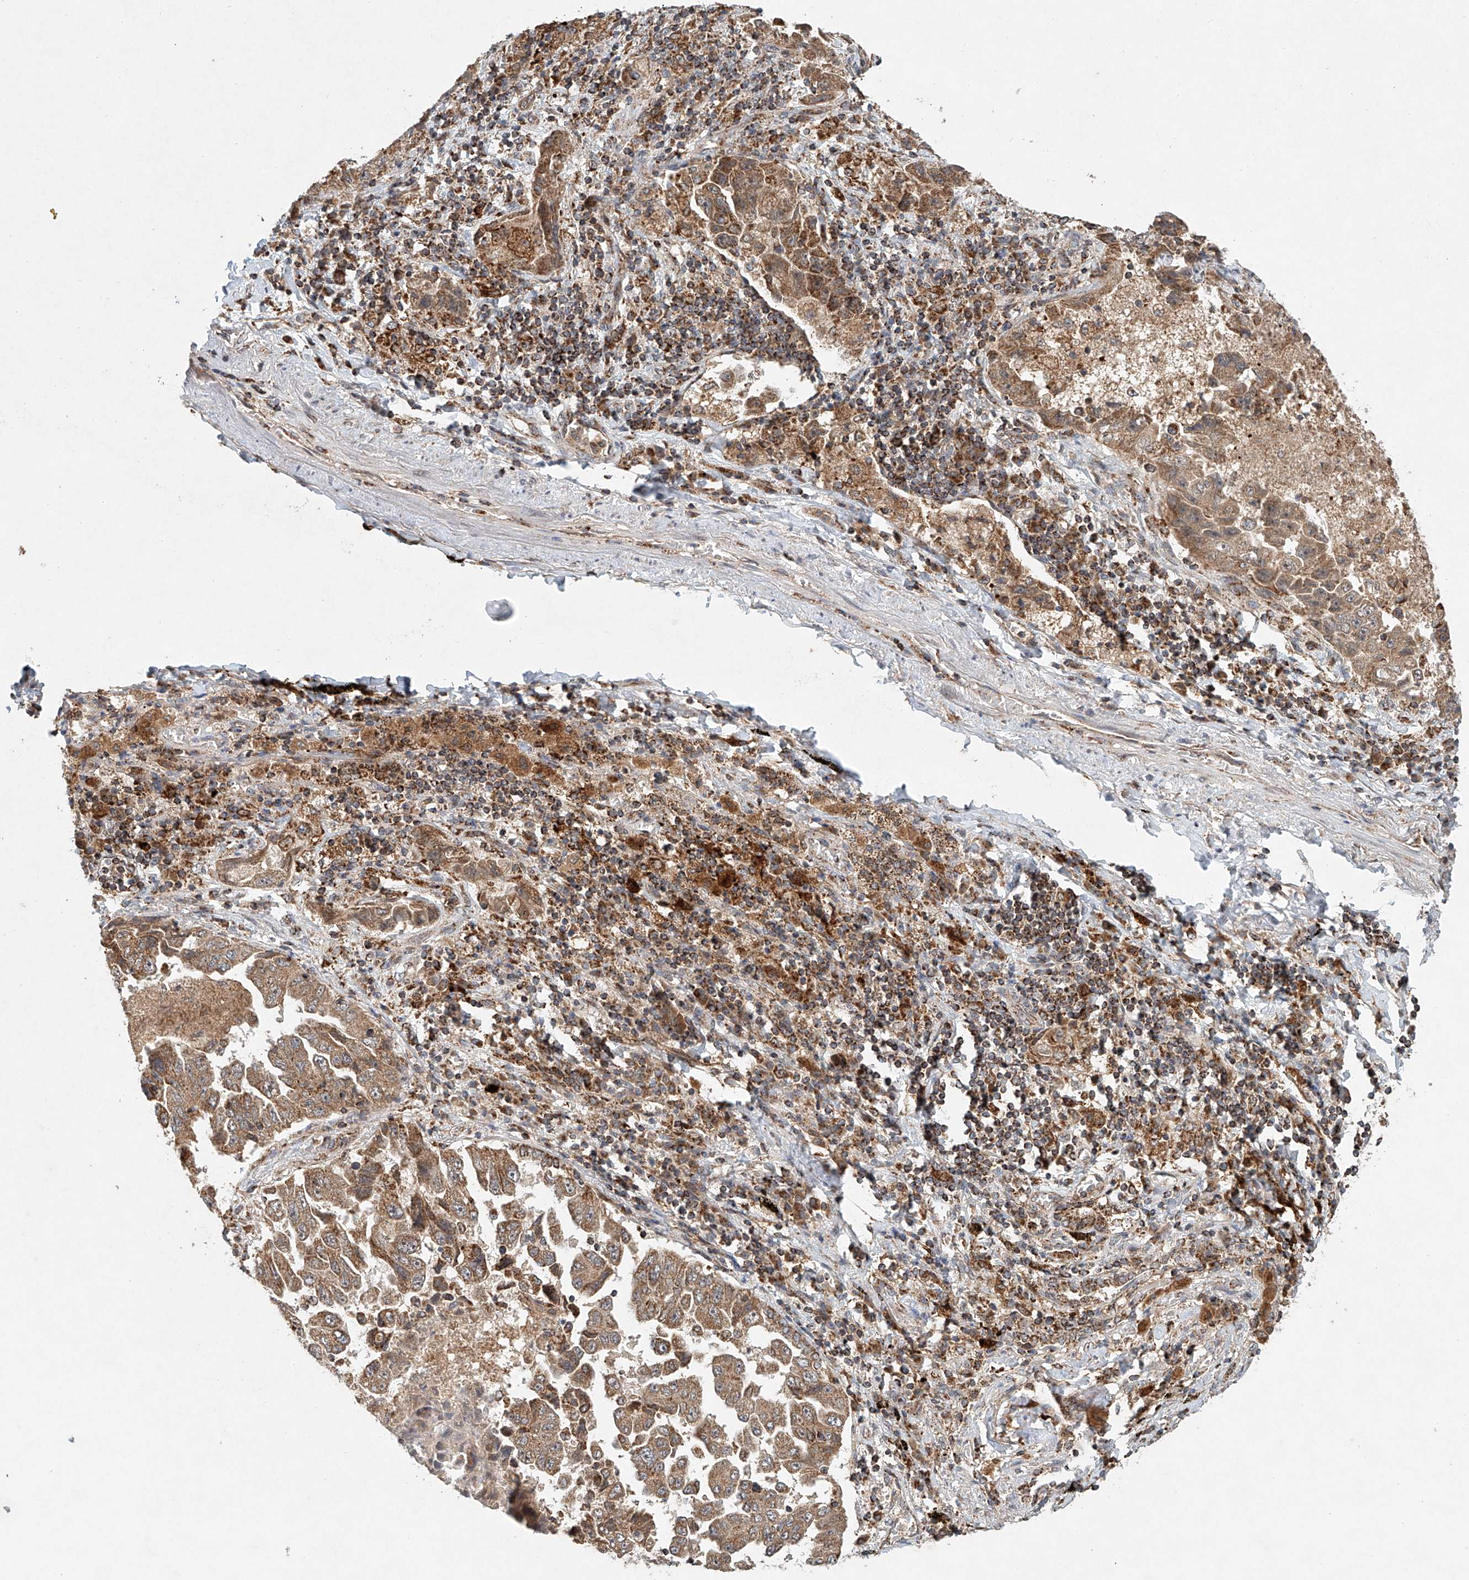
{"staining": {"intensity": "moderate", "quantity": ">75%", "location": "cytoplasmic/membranous"}, "tissue": "lung cancer", "cell_type": "Tumor cells", "image_type": "cancer", "snomed": [{"axis": "morphology", "description": "Adenocarcinoma, NOS"}, {"axis": "topography", "description": "Lung"}], "caption": "Immunohistochemistry staining of lung cancer, which shows medium levels of moderate cytoplasmic/membranous staining in about >75% of tumor cells indicating moderate cytoplasmic/membranous protein staining. The staining was performed using DAB (3,3'-diaminobenzidine) (brown) for protein detection and nuclei were counterstained in hematoxylin (blue).", "gene": "DCAF11", "patient": {"sex": "female", "age": 51}}